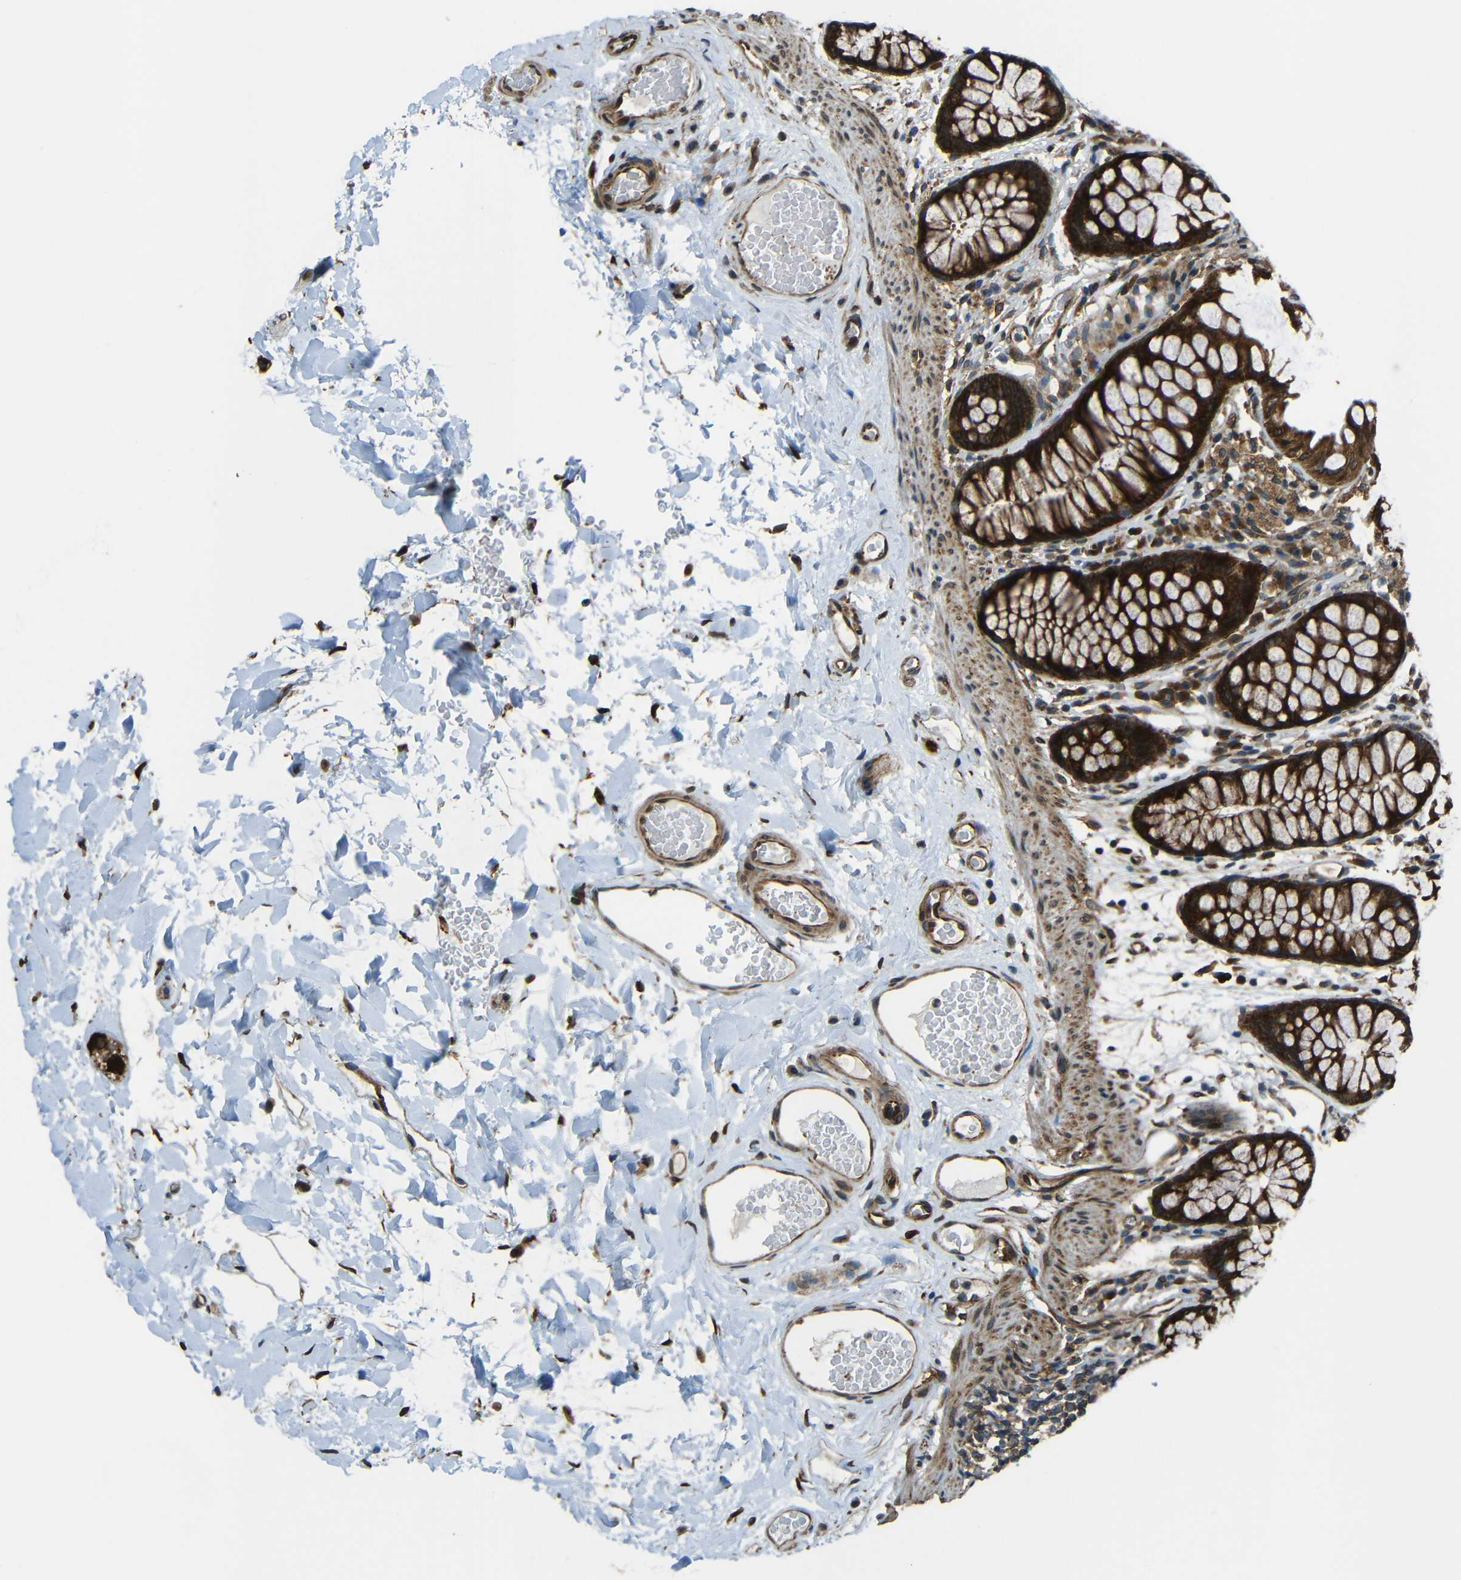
{"staining": {"intensity": "moderate", "quantity": ">75%", "location": "cytoplasmic/membranous"}, "tissue": "colon", "cell_type": "Endothelial cells", "image_type": "normal", "snomed": [{"axis": "morphology", "description": "Normal tissue, NOS"}, {"axis": "topography", "description": "Colon"}], "caption": "Immunohistochemistry staining of benign colon, which reveals medium levels of moderate cytoplasmic/membranous staining in approximately >75% of endothelial cells indicating moderate cytoplasmic/membranous protein staining. The staining was performed using DAB (3,3'-diaminobenzidine) (brown) for protein detection and nuclei were counterstained in hematoxylin (blue).", "gene": "VAPB", "patient": {"sex": "female", "age": 55}}